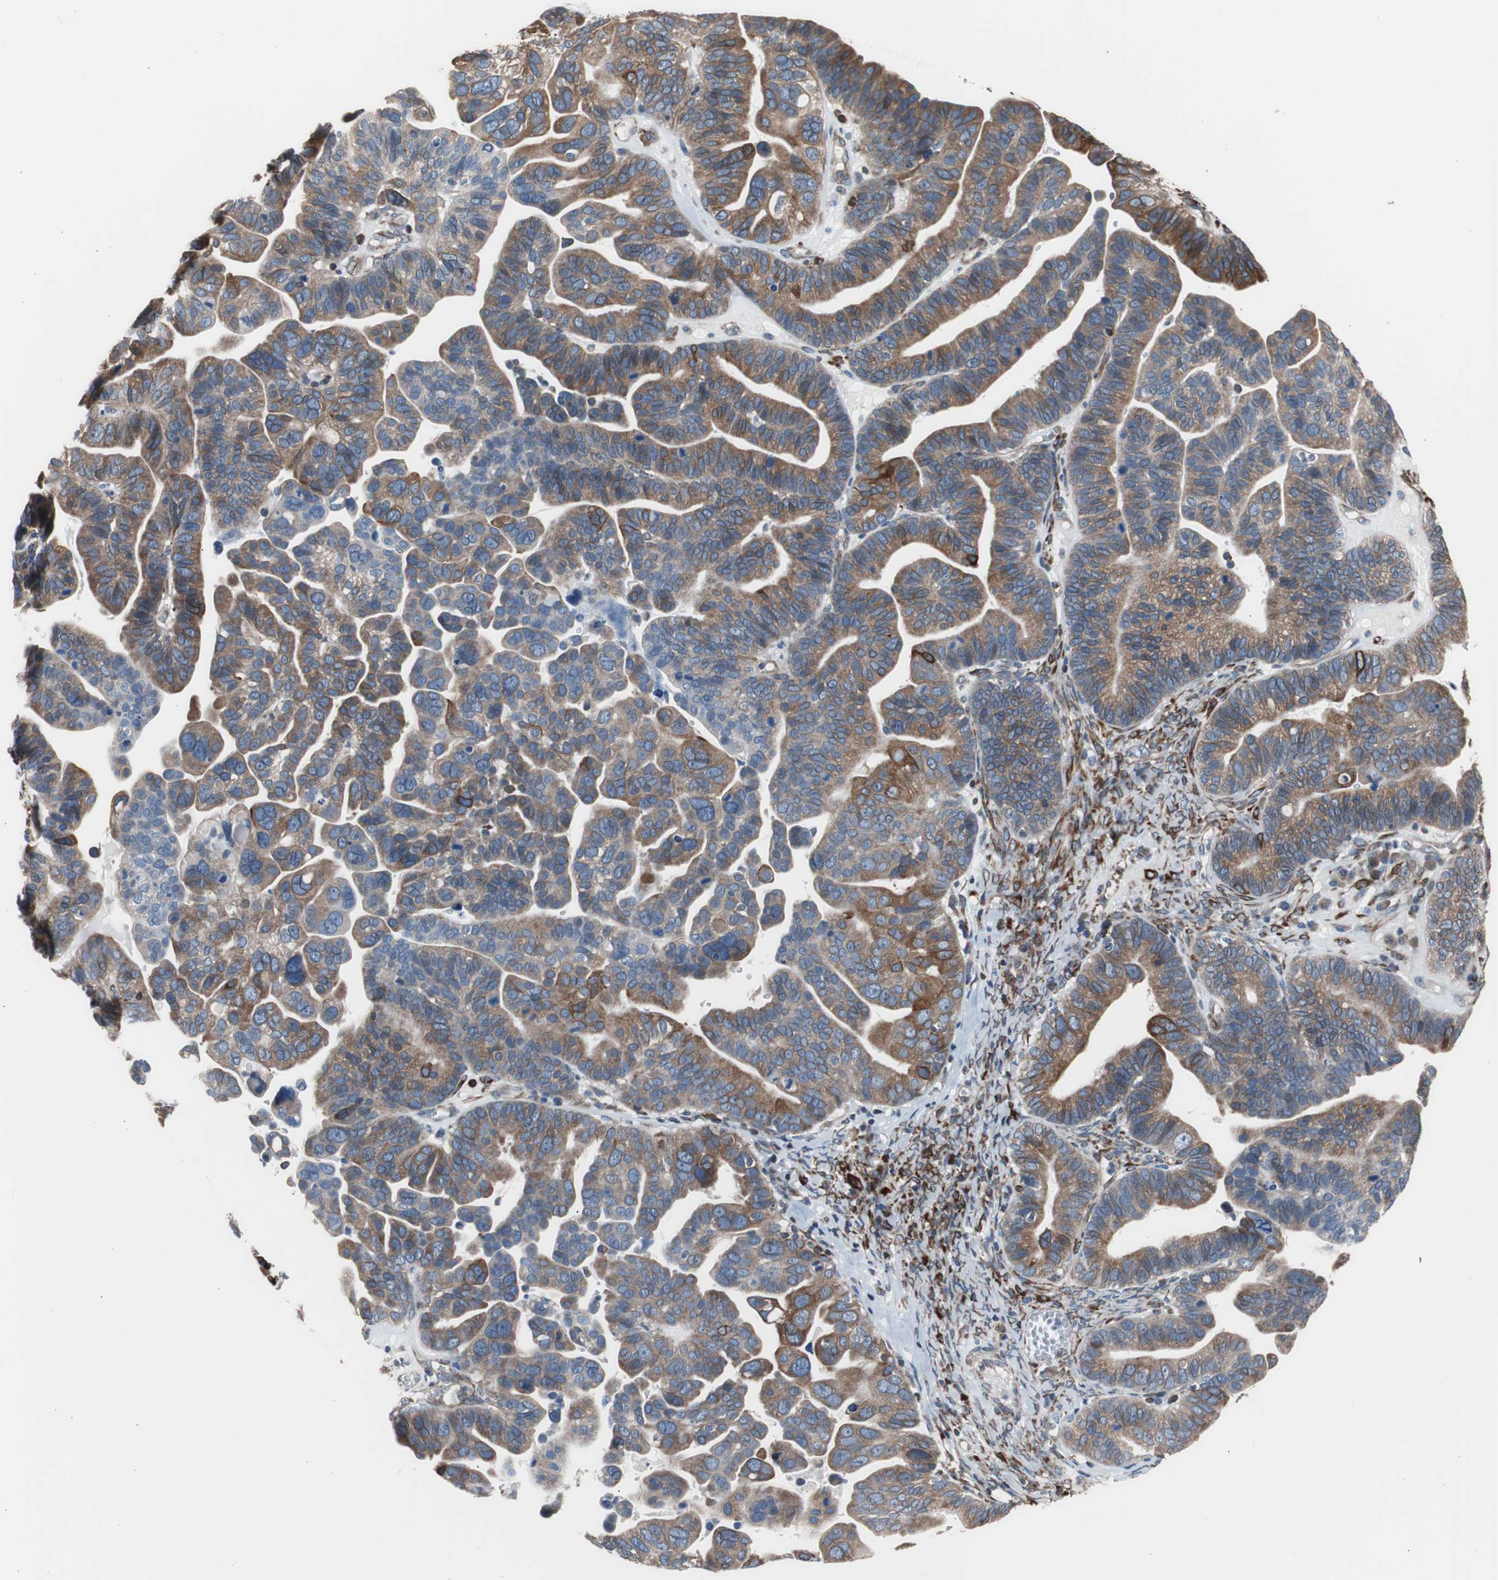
{"staining": {"intensity": "moderate", "quantity": ">75%", "location": "cytoplasmic/membranous"}, "tissue": "ovarian cancer", "cell_type": "Tumor cells", "image_type": "cancer", "snomed": [{"axis": "morphology", "description": "Cystadenocarcinoma, serous, NOS"}, {"axis": "topography", "description": "Ovary"}], "caption": "Ovarian serous cystadenocarcinoma stained with a brown dye reveals moderate cytoplasmic/membranous positive staining in about >75% of tumor cells.", "gene": "PBXIP1", "patient": {"sex": "female", "age": 56}}